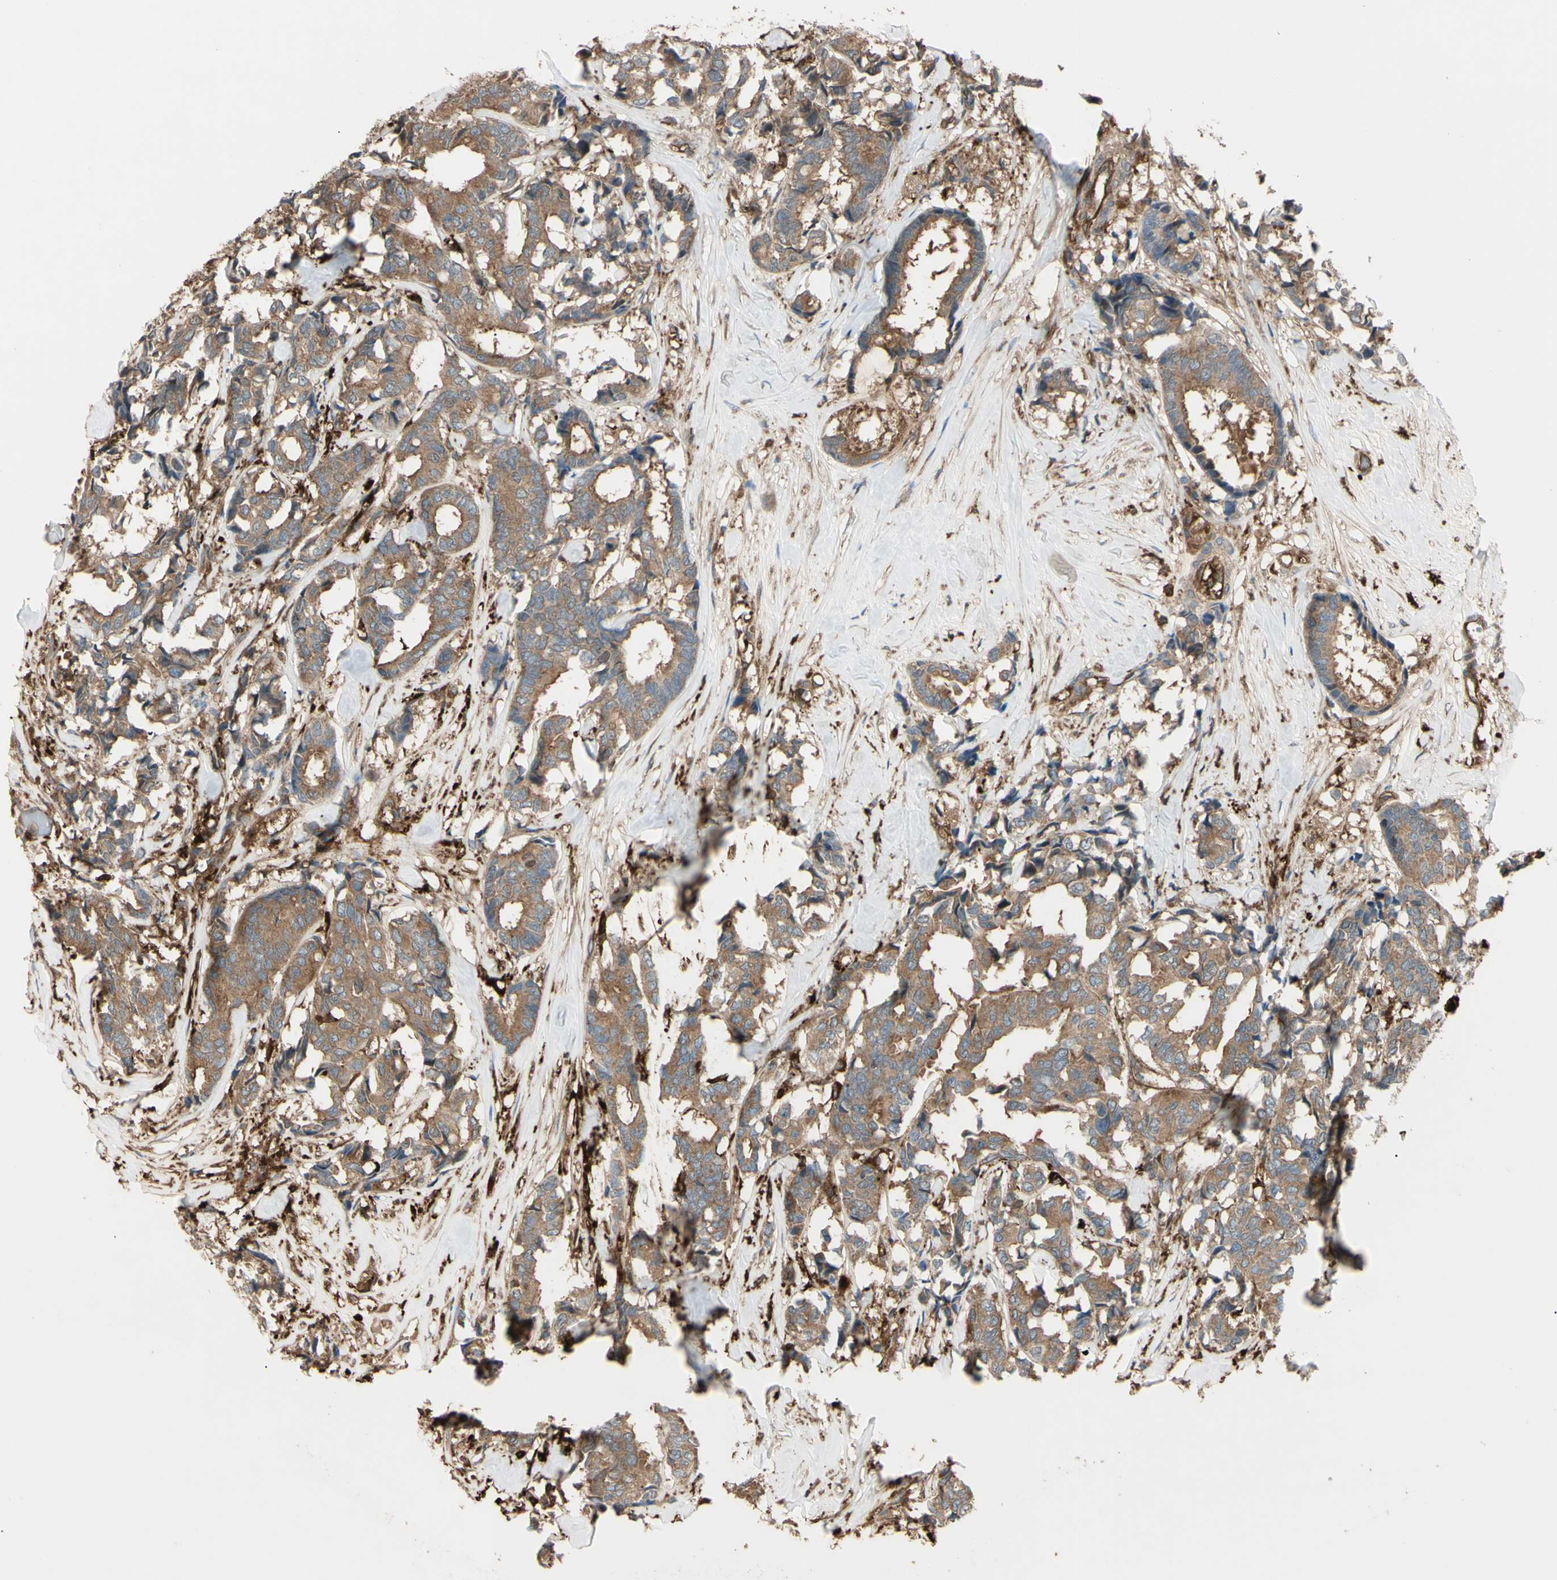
{"staining": {"intensity": "moderate", "quantity": ">75%", "location": "cytoplasmic/membranous"}, "tissue": "breast cancer", "cell_type": "Tumor cells", "image_type": "cancer", "snomed": [{"axis": "morphology", "description": "Duct carcinoma"}, {"axis": "topography", "description": "Breast"}], "caption": "Immunohistochemical staining of breast cancer demonstrates medium levels of moderate cytoplasmic/membranous expression in approximately >75% of tumor cells.", "gene": "PTPN12", "patient": {"sex": "female", "age": 87}}